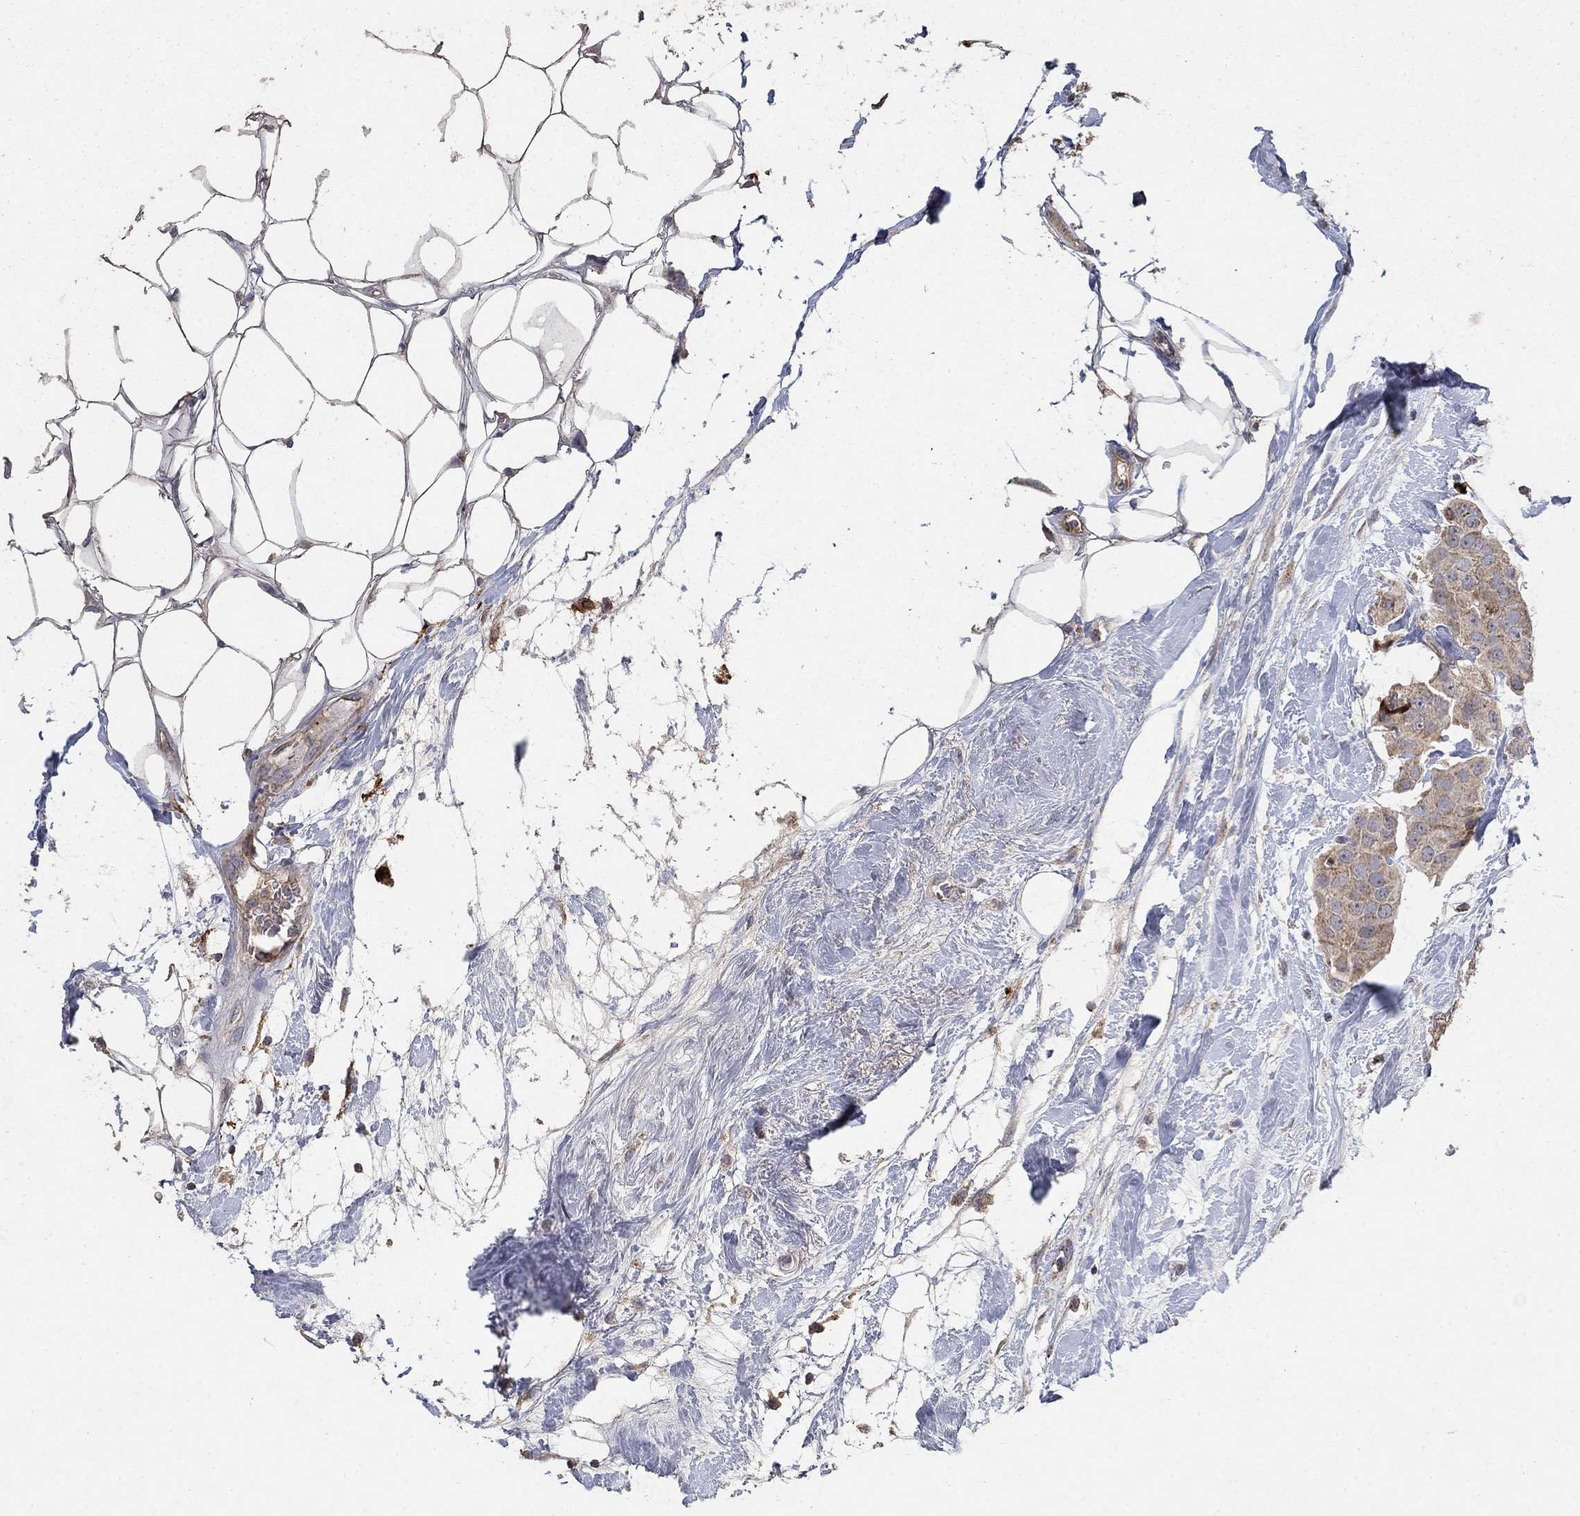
{"staining": {"intensity": "weak", "quantity": ">75%", "location": "cytoplasmic/membranous"}, "tissue": "breast cancer", "cell_type": "Tumor cells", "image_type": "cancer", "snomed": [{"axis": "morphology", "description": "Duct carcinoma"}, {"axis": "topography", "description": "Breast"}], "caption": "A histopathology image of human breast infiltrating ductal carcinoma stained for a protein shows weak cytoplasmic/membranous brown staining in tumor cells.", "gene": "GPSM1", "patient": {"sex": "female", "age": 45}}